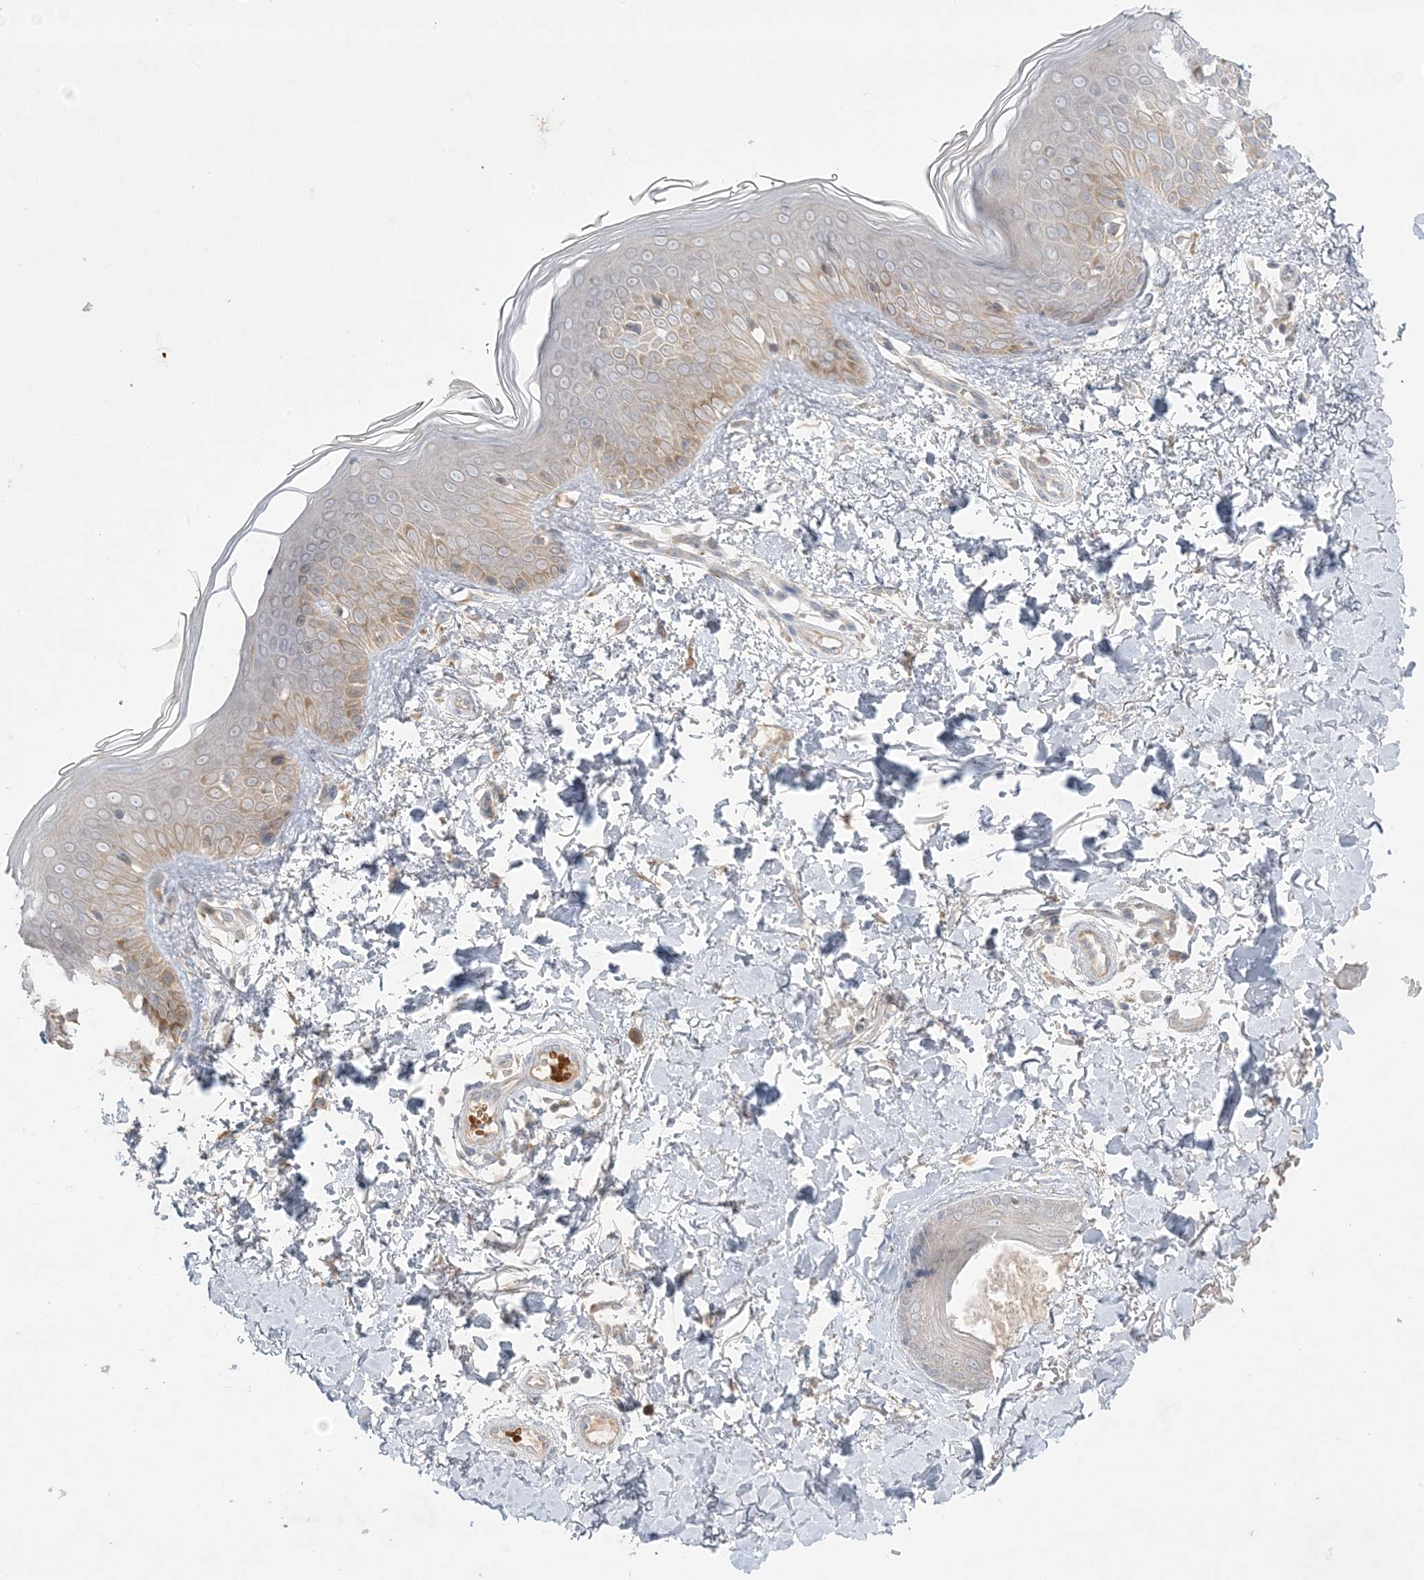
{"staining": {"intensity": "weak", "quantity": ">75%", "location": "cytoplasmic/membranous"}, "tissue": "skin", "cell_type": "Fibroblasts", "image_type": "normal", "snomed": [{"axis": "morphology", "description": "Normal tissue, NOS"}, {"axis": "topography", "description": "Skin"}], "caption": "Skin was stained to show a protein in brown. There is low levels of weak cytoplasmic/membranous staining in approximately >75% of fibroblasts. Using DAB (3,3'-diaminobenzidine) (brown) and hematoxylin (blue) stains, captured at high magnification using brightfield microscopy.", "gene": "MMGT1", "patient": {"sex": "male", "age": 37}}